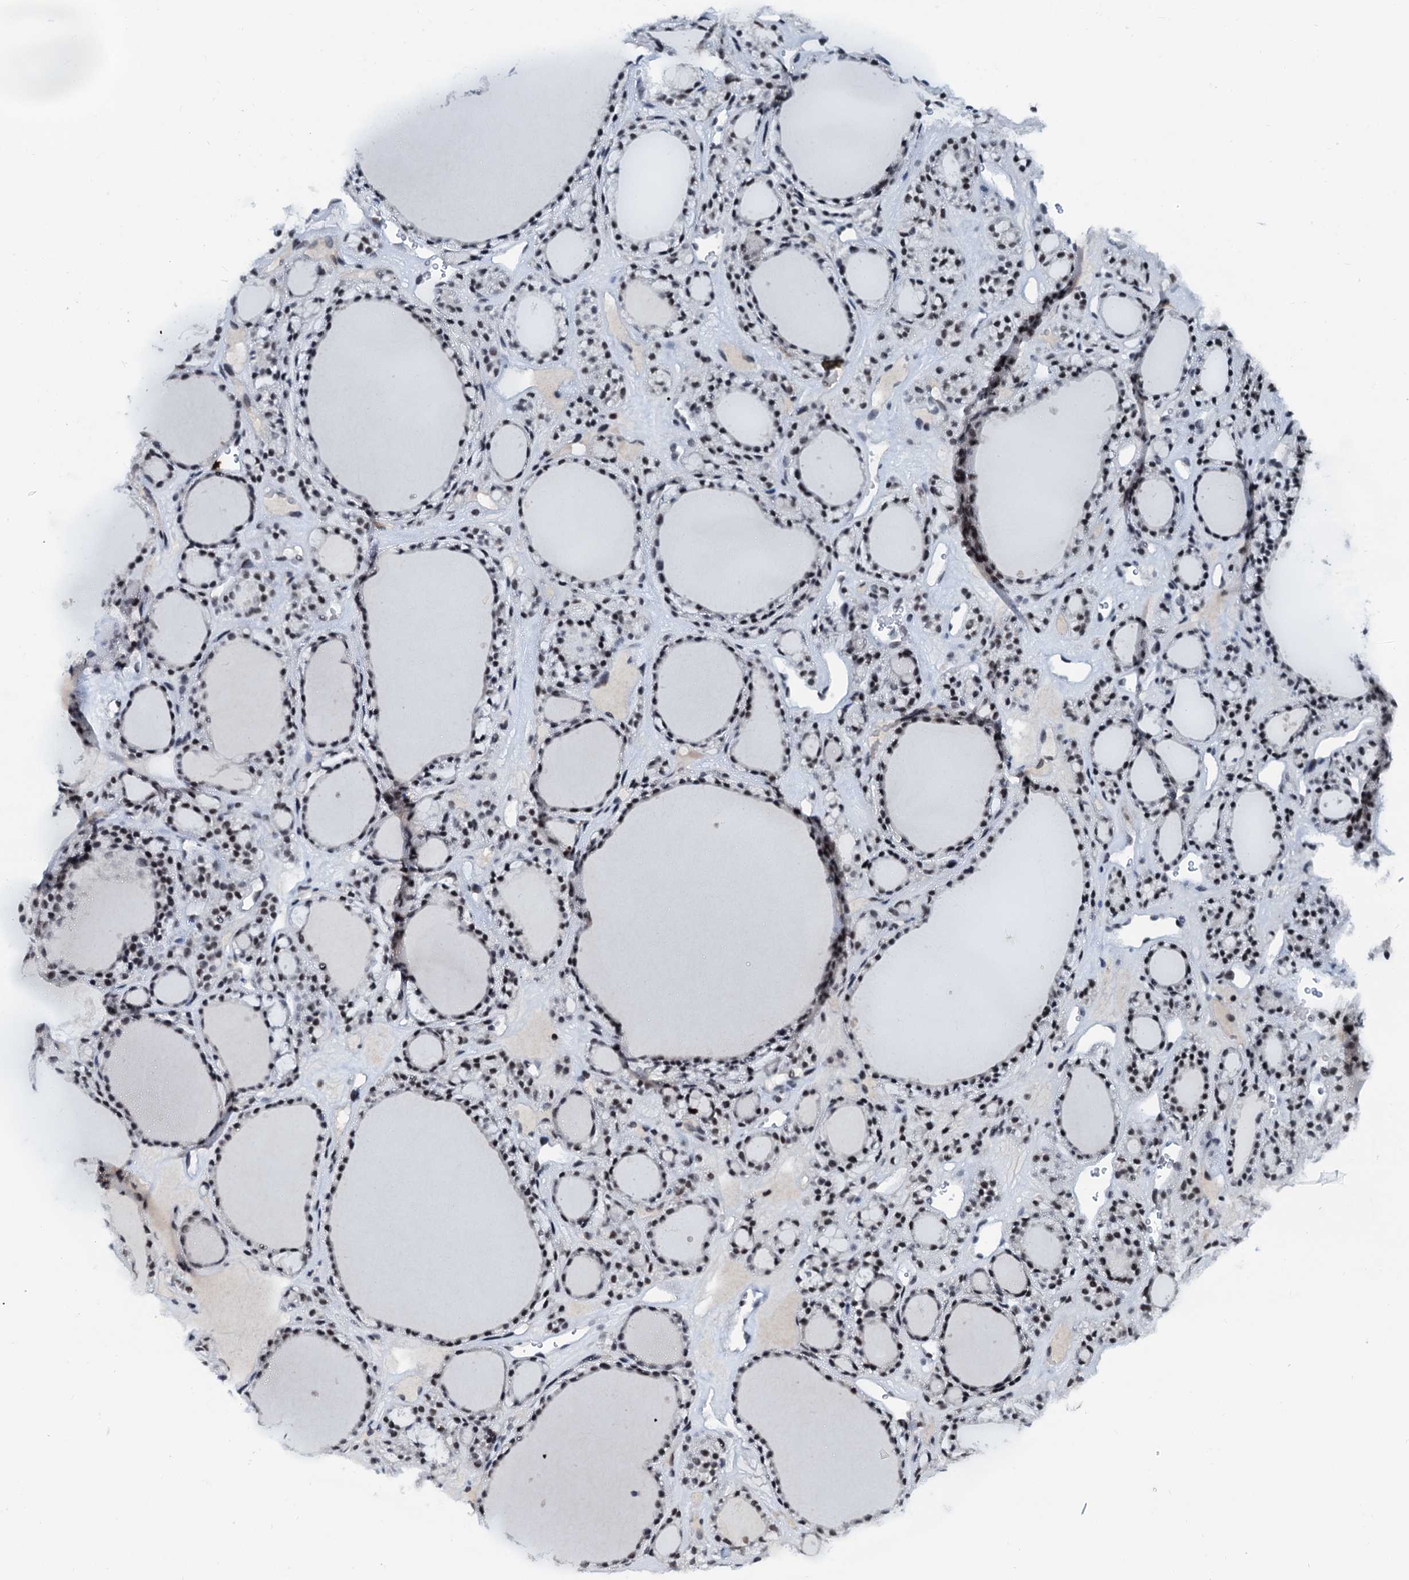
{"staining": {"intensity": "moderate", "quantity": ">75%", "location": "nuclear"}, "tissue": "thyroid gland", "cell_type": "Glandular cells", "image_type": "normal", "snomed": [{"axis": "morphology", "description": "Normal tissue, NOS"}, {"axis": "topography", "description": "Thyroid gland"}], "caption": "IHC image of benign thyroid gland stained for a protein (brown), which reveals medium levels of moderate nuclear staining in approximately >75% of glandular cells.", "gene": "SNRPD1", "patient": {"sex": "female", "age": 28}}